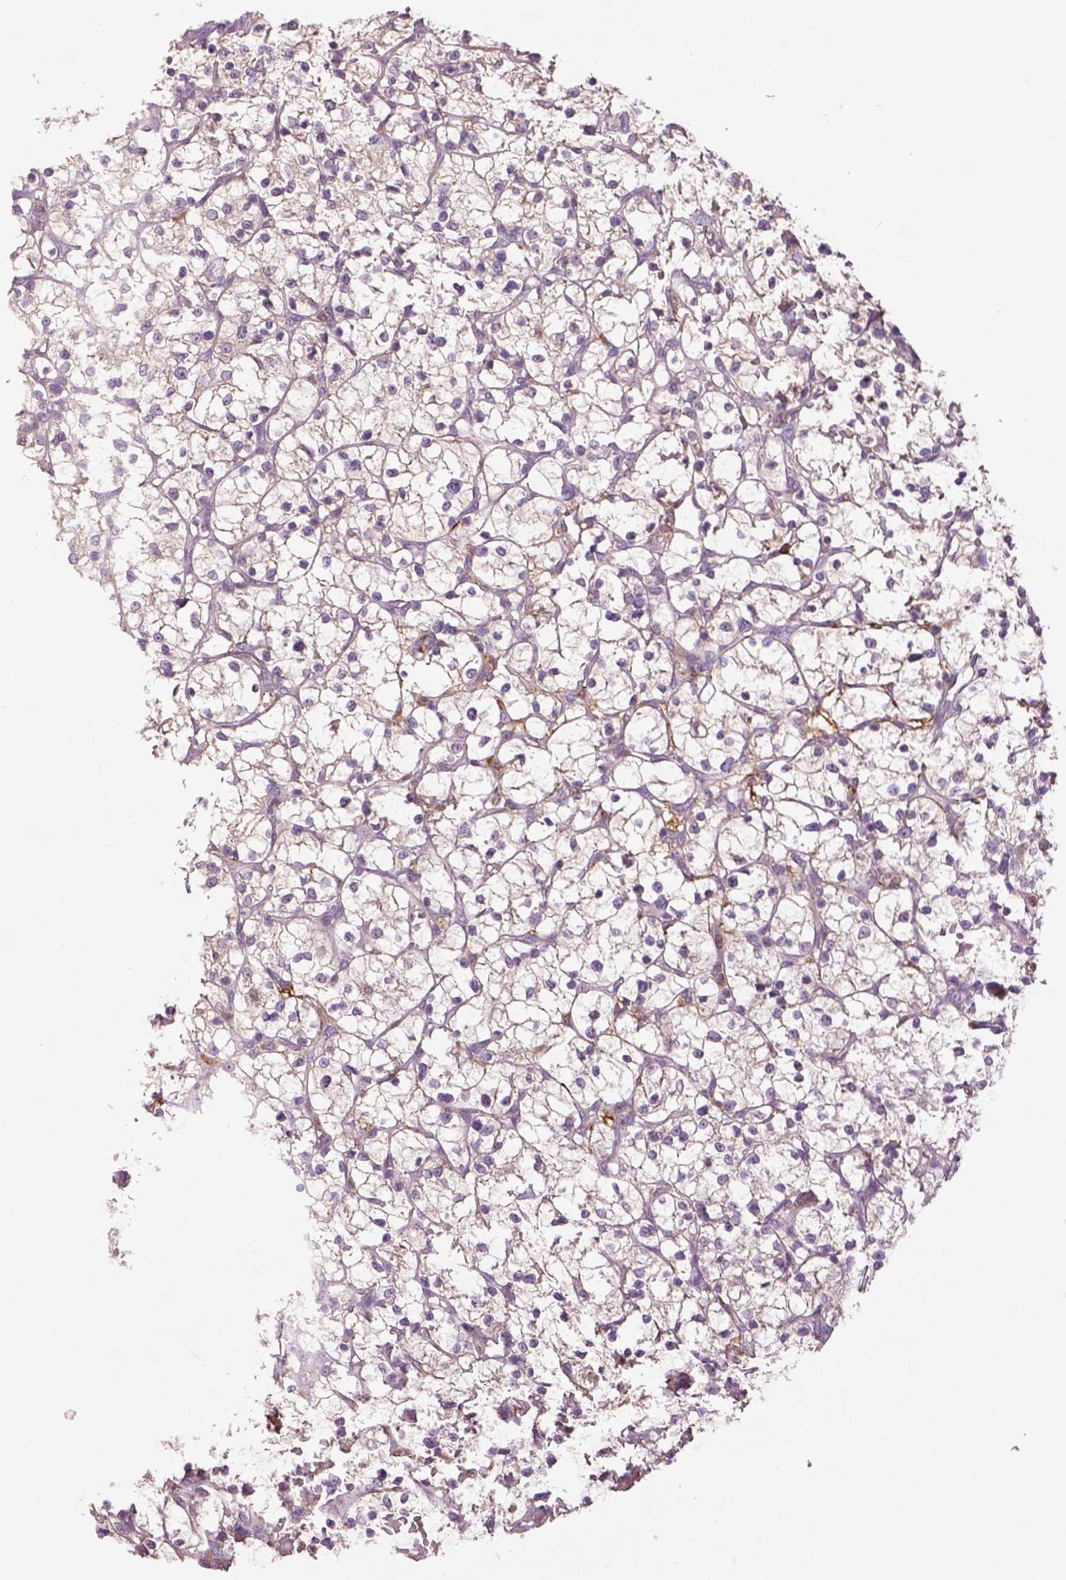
{"staining": {"intensity": "negative", "quantity": "none", "location": "none"}, "tissue": "renal cancer", "cell_type": "Tumor cells", "image_type": "cancer", "snomed": [{"axis": "morphology", "description": "Adenocarcinoma, NOS"}, {"axis": "topography", "description": "Kidney"}], "caption": "Renal cancer was stained to show a protein in brown. There is no significant expression in tumor cells.", "gene": "LRRC3C", "patient": {"sex": "female", "age": 64}}